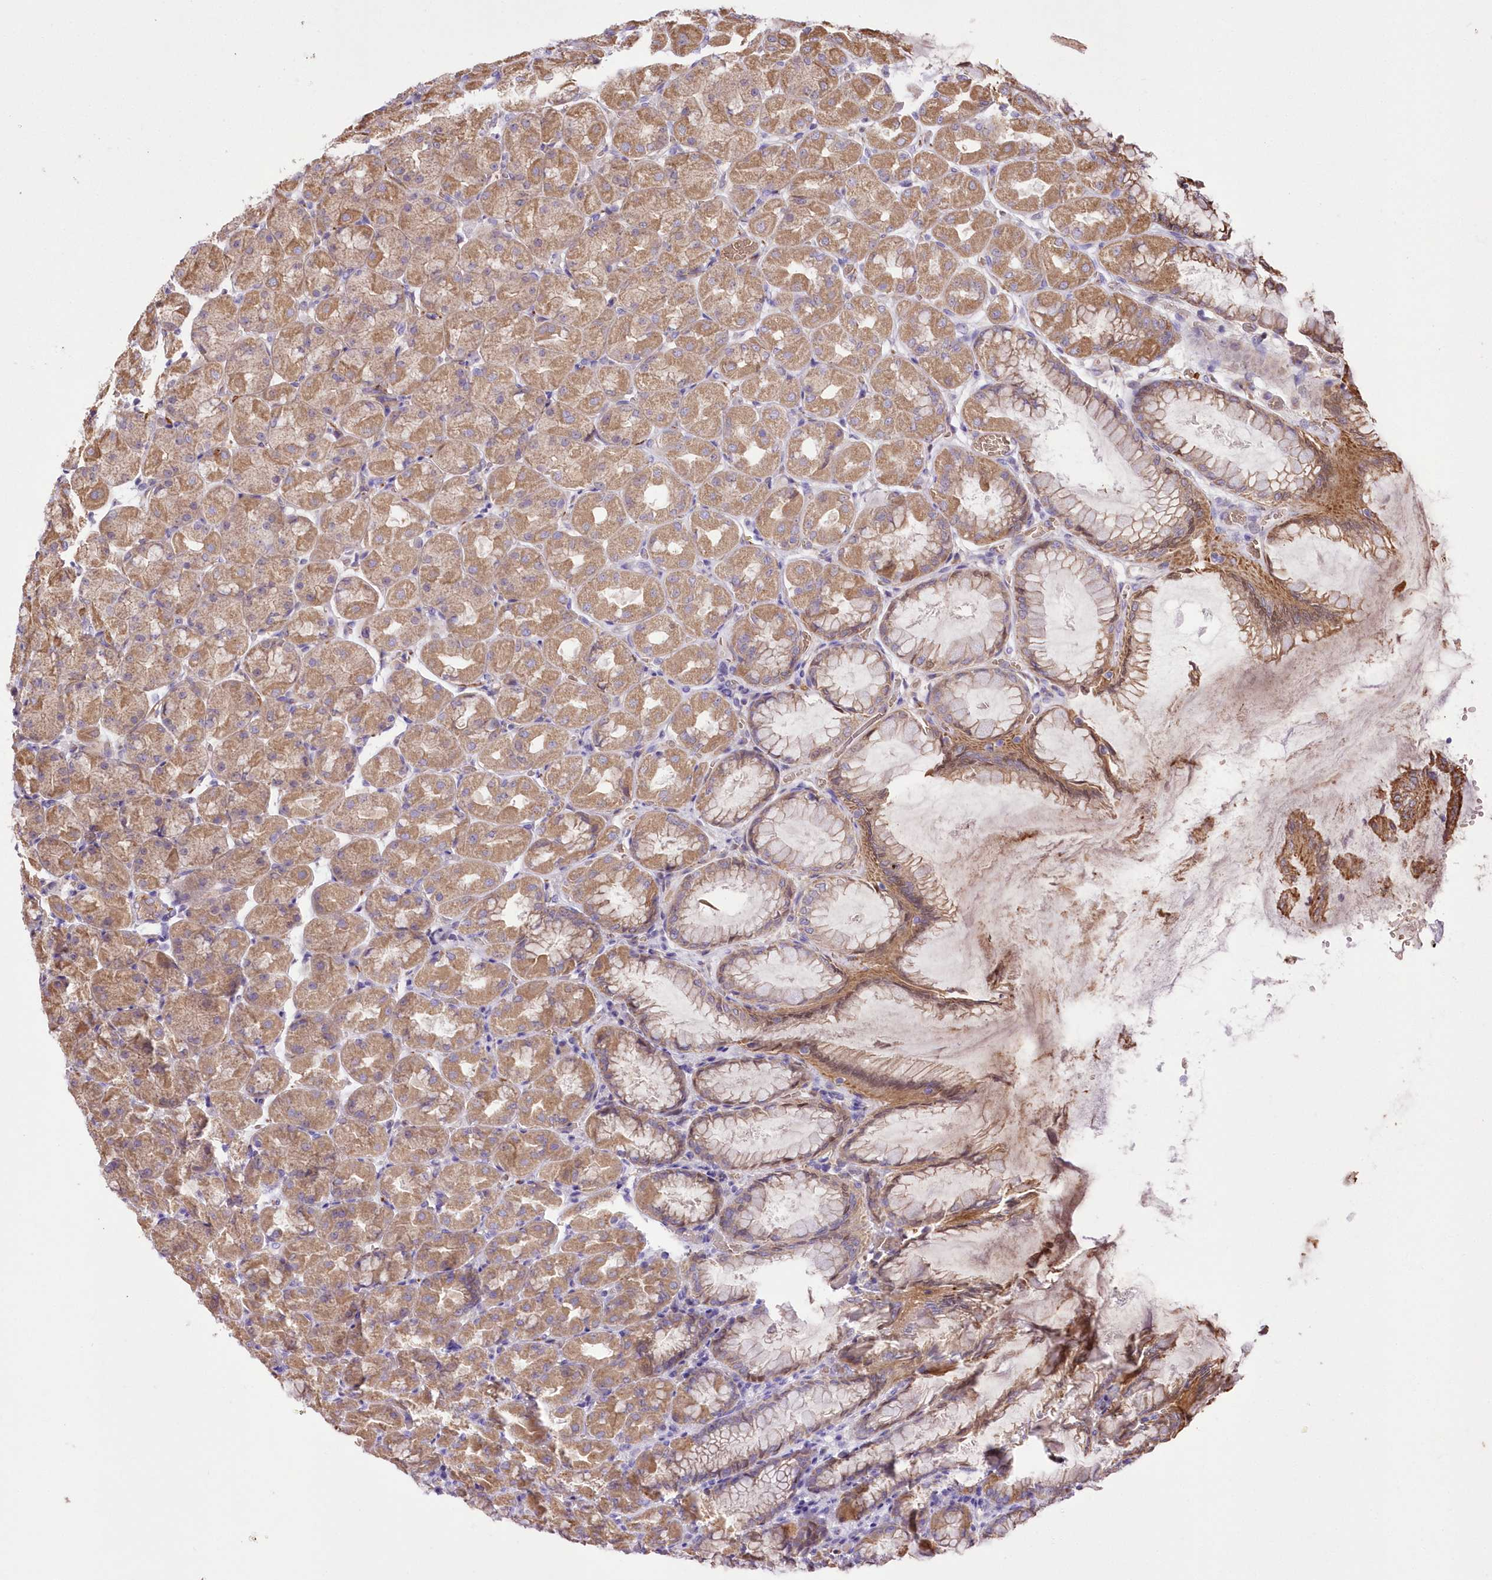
{"staining": {"intensity": "moderate", "quantity": ">75%", "location": "cytoplasmic/membranous"}, "tissue": "stomach", "cell_type": "Glandular cells", "image_type": "normal", "snomed": [{"axis": "morphology", "description": "Normal tissue, NOS"}, {"axis": "topography", "description": "Stomach, upper"}], "caption": "This histopathology image displays immunohistochemistry (IHC) staining of unremarkable stomach, with medium moderate cytoplasmic/membranous expression in approximately >75% of glandular cells.", "gene": "FCHO2", "patient": {"sex": "female", "age": 56}}